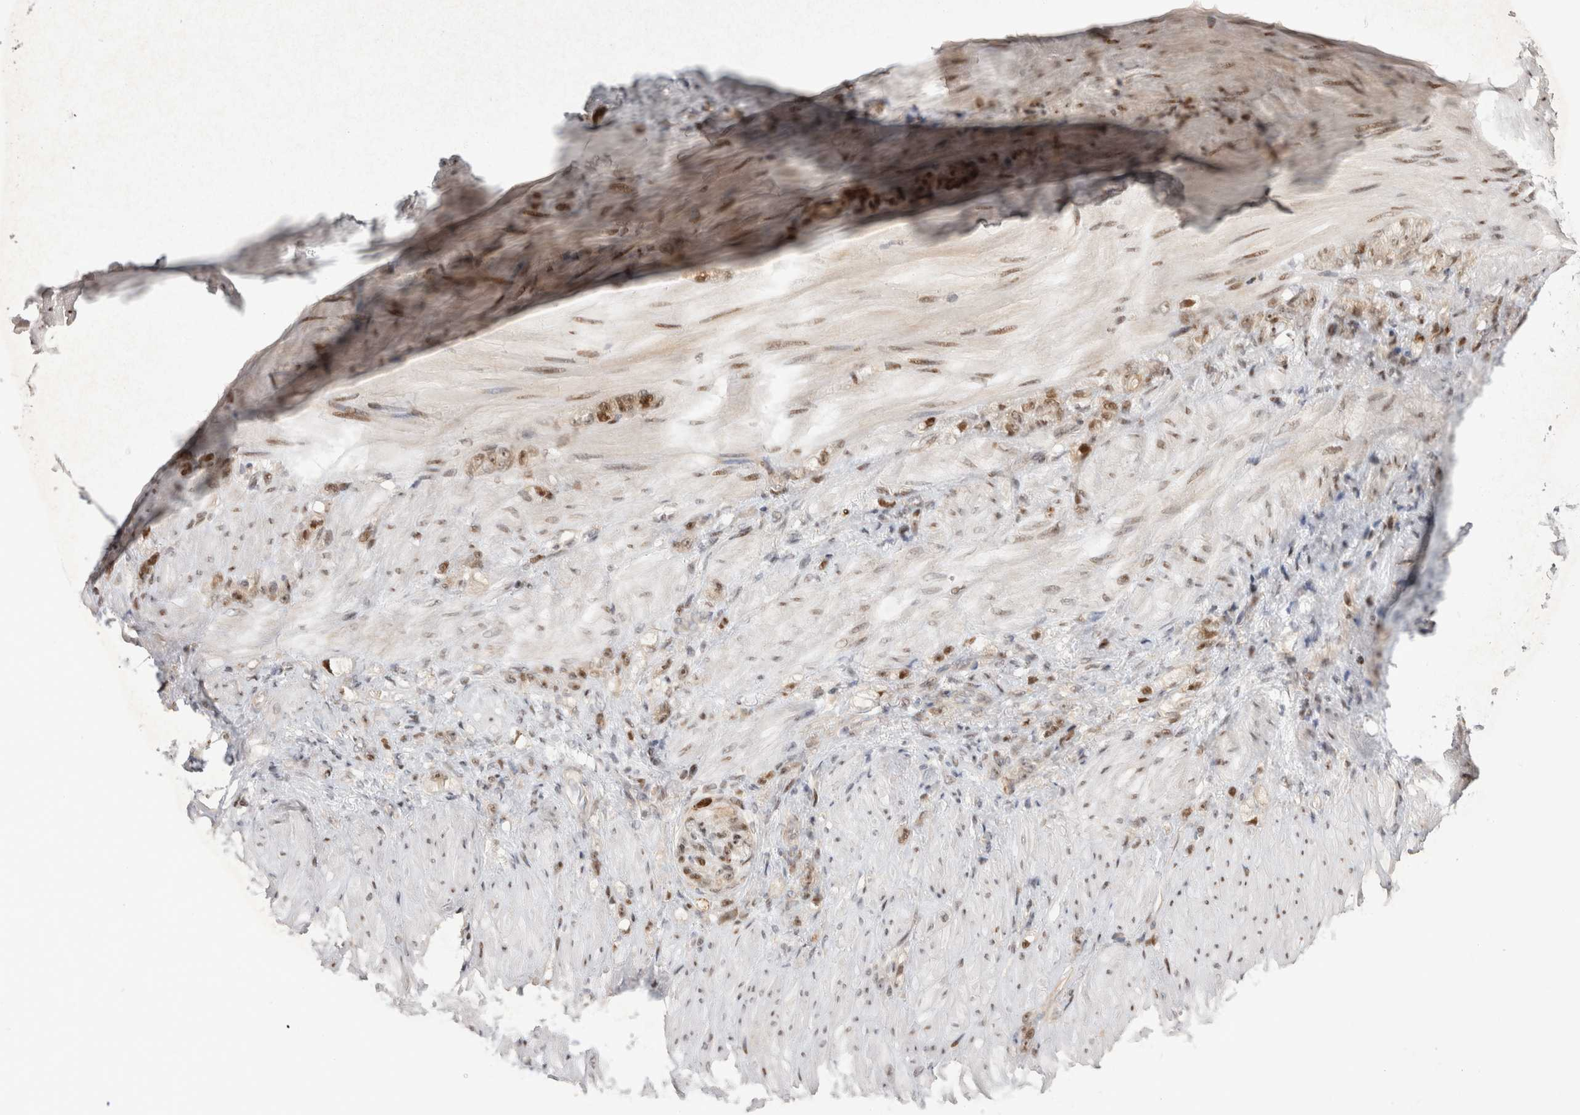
{"staining": {"intensity": "moderate", "quantity": ">75%", "location": "nuclear"}, "tissue": "stomach cancer", "cell_type": "Tumor cells", "image_type": "cancer", "snomed": [{"axis": "morphology", "description": "Normal tissue, NOS"}, {"axis": "morphology", "description": "Adenocarcinoma, NOS"}, {"axis": "topography", "description": "Stomach"}], "caption": "A brown stain labels moderate nuclear staining of a protein in human adenocarcinoma (stomach) tumor cells. (DAB IHC, brown staining for protein, blue staining for nuclei).", "gene": "TCF4", "patient": {"sex": "male", "age": 82}}